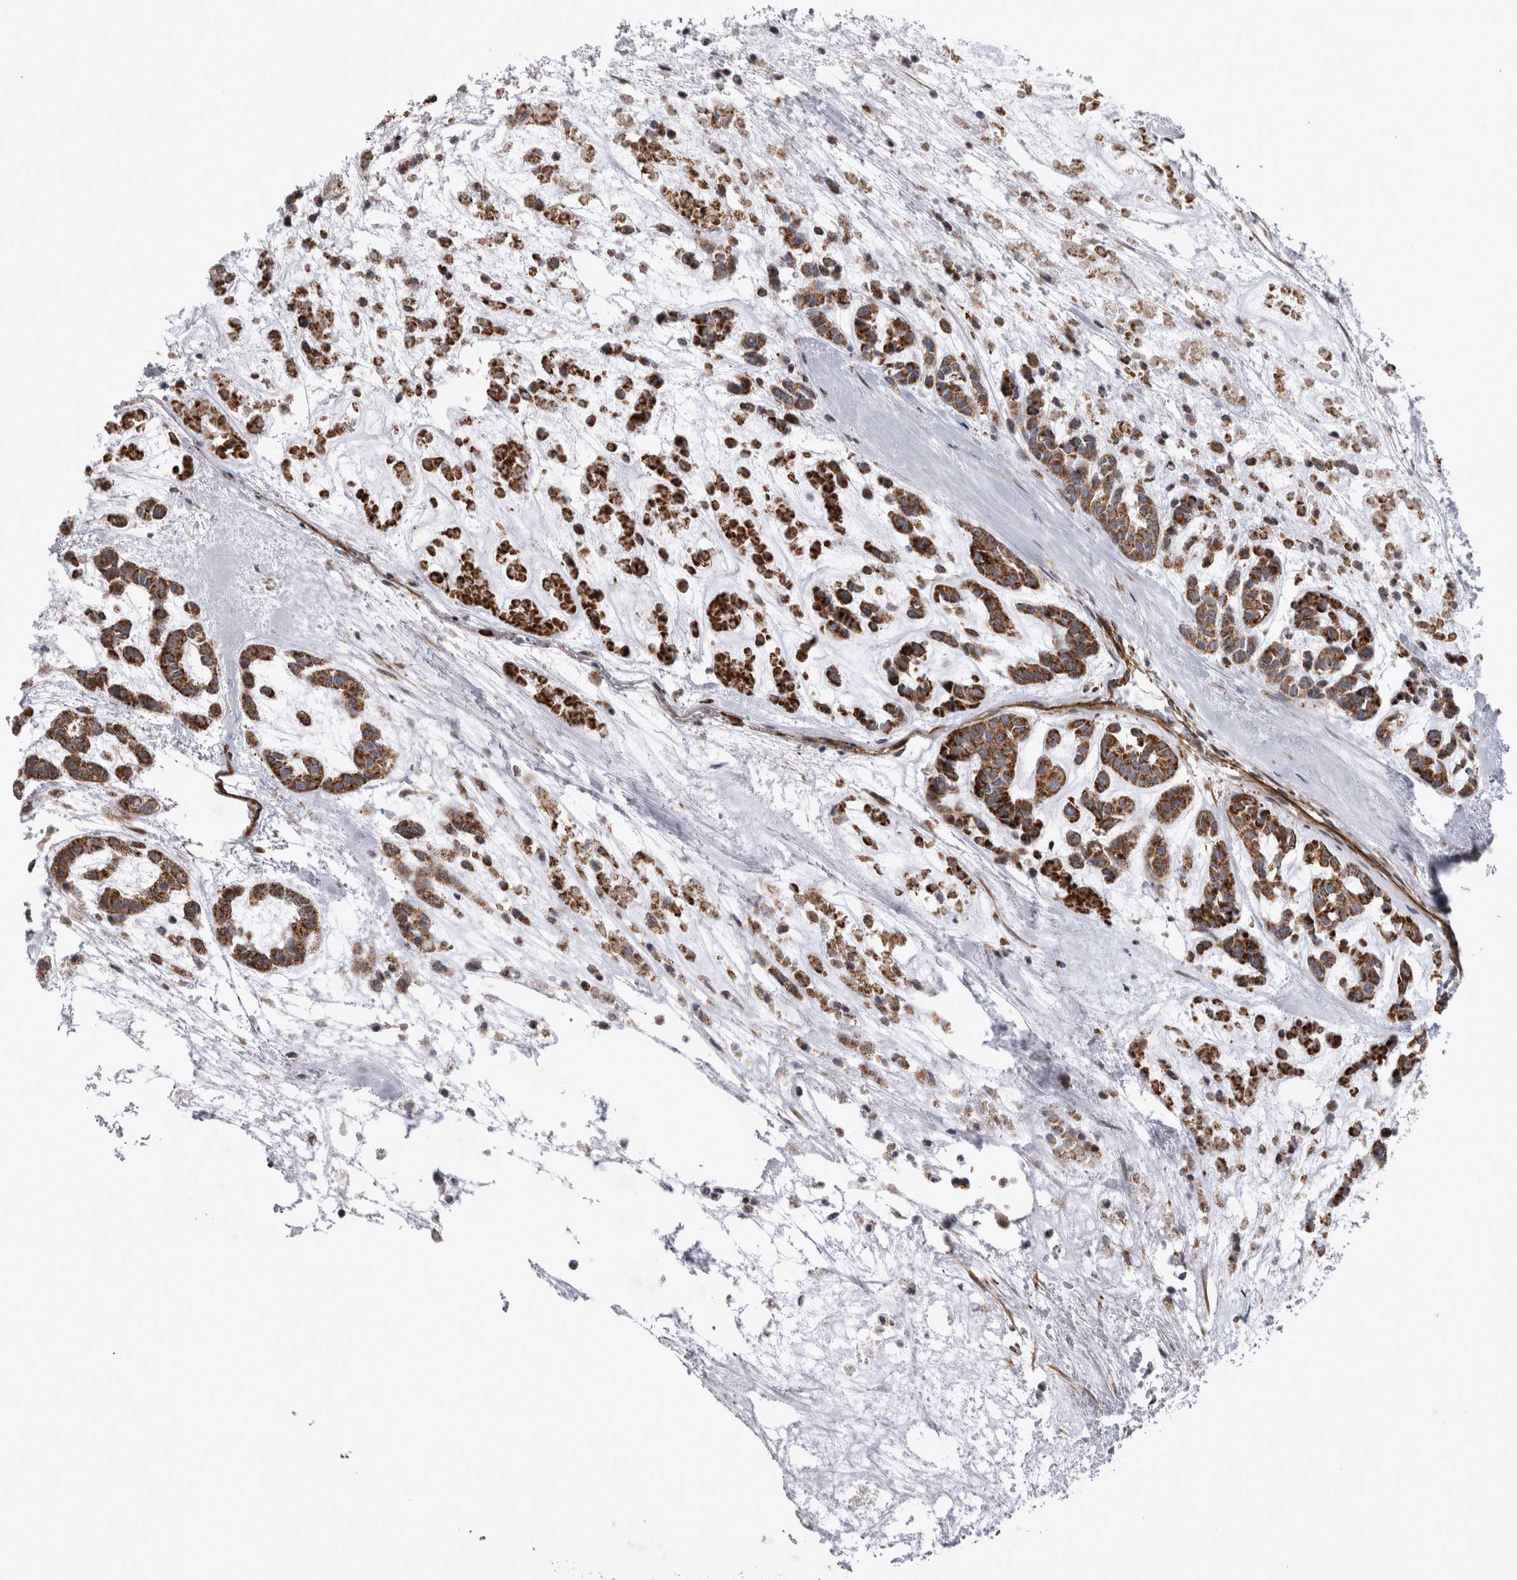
{"staining": {"intensity": "strong", "quantity": ">75%", "location": "cytoplasmic/membranous"}, "tissue": "head and neck cancer", "cell_type": "Tumor cells", "image_type": "cancer", "snomed": [{"axis": "morphology", "description": "Adenocarcinoma, NOS"}, {"axis": "morphology", "description": "Adenoma, NOS"}, {"axis": "topography", "description": "Head-Neck"}], "caption": "The micrograph demonstrates staining of head and neck adenoma, revealing strong cytoplasmic/membranous protein staining (brown color) within tumor cells.", "gene": "TSPOAP1", "patient": {"sex": "female", "age": 55}}